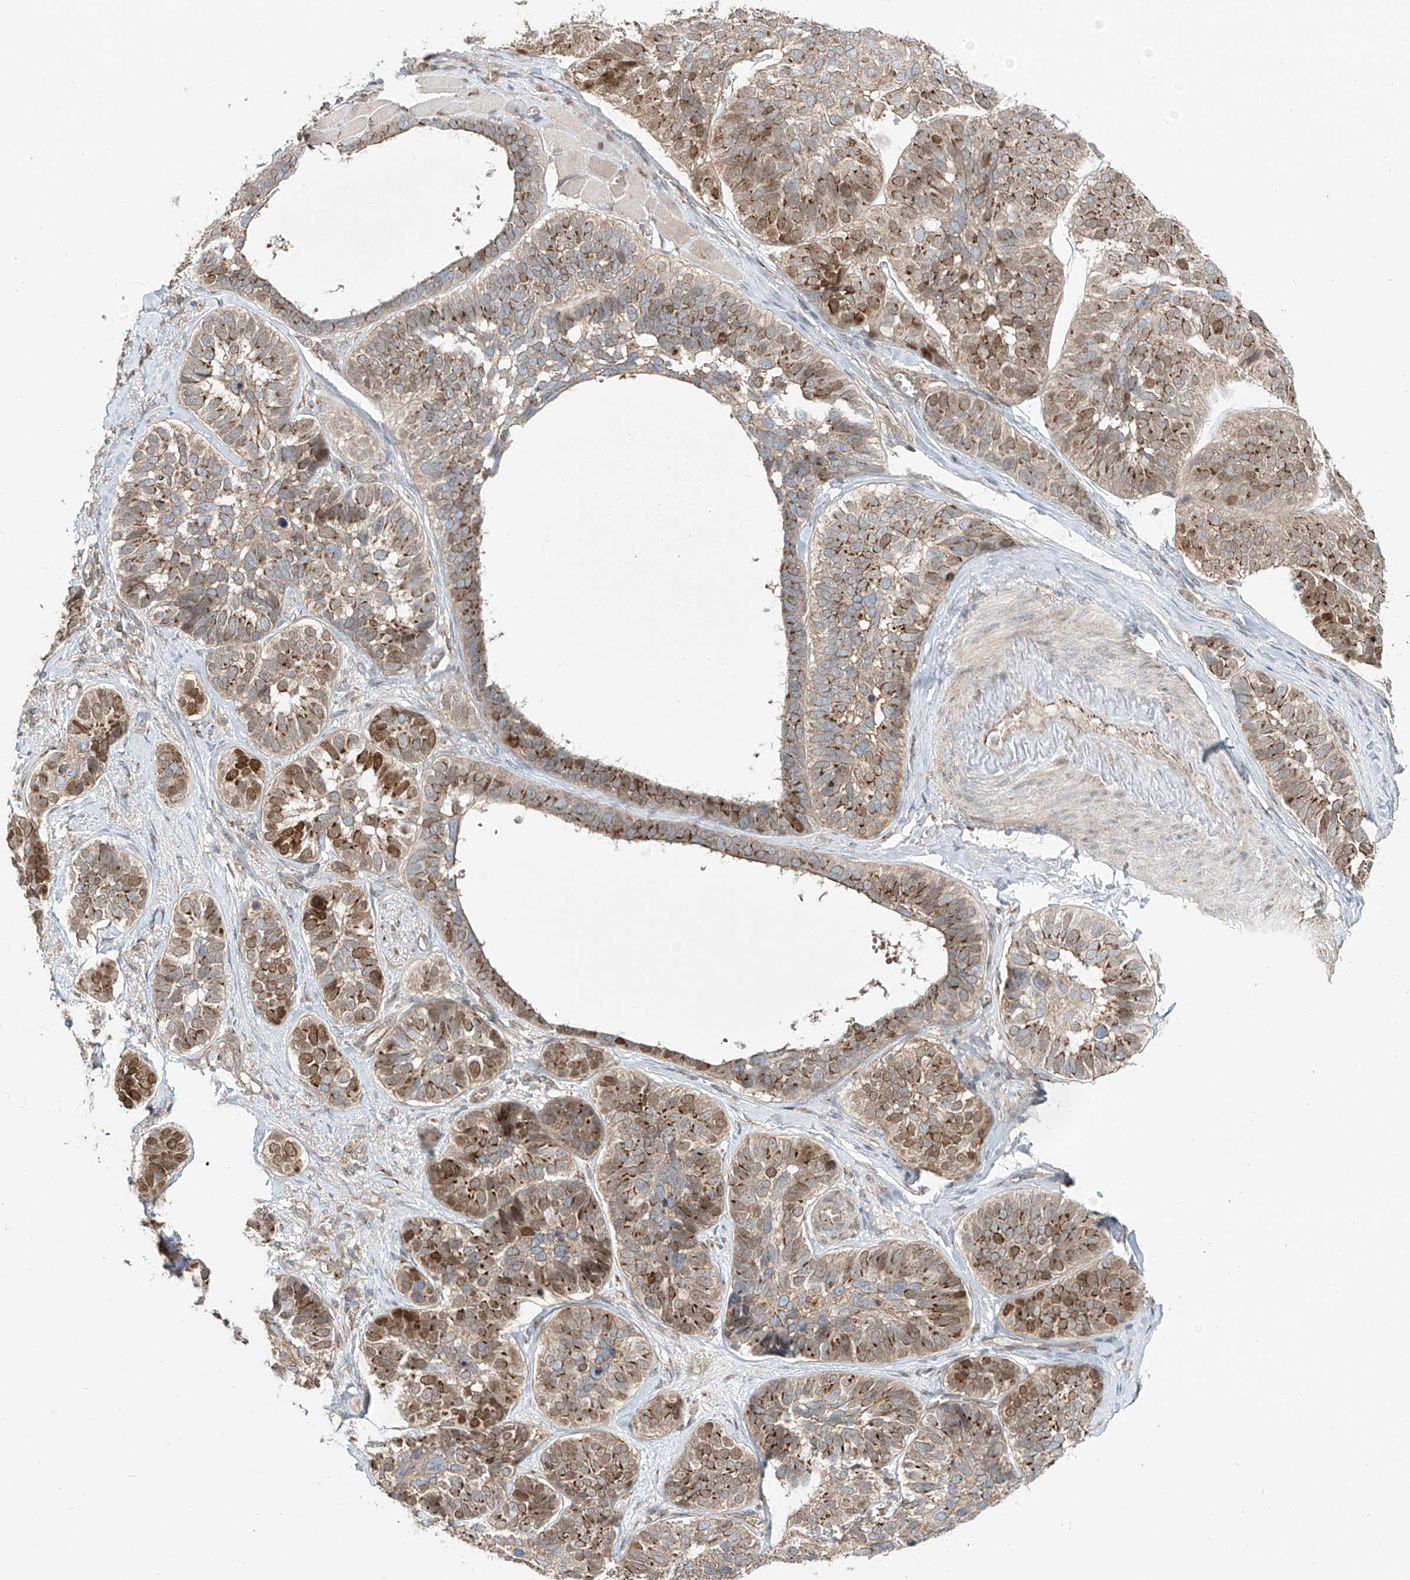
{"staining": {"intensity": "moderate", "quantity": ">75%", "location": "cytoplasmic/membranous,nuclear"}, "tissue": "skin cancer", "cell_type": "Tumor cells", "image_type": "cancer", "snomed": [{"axis": "morphology", "description": "Basal cell carcinoma"}, {"axis": "topography", "description": "Skin"}], "caption": "IHC (DAB) staining of basal cell carcinoma (skin) demonstrates moderate cytoplasmic/membranous and nuclear protein staining in about >75% of tumor cells.", "gene": "CUX1", "patient": {"sex": "male", "age": 62}}